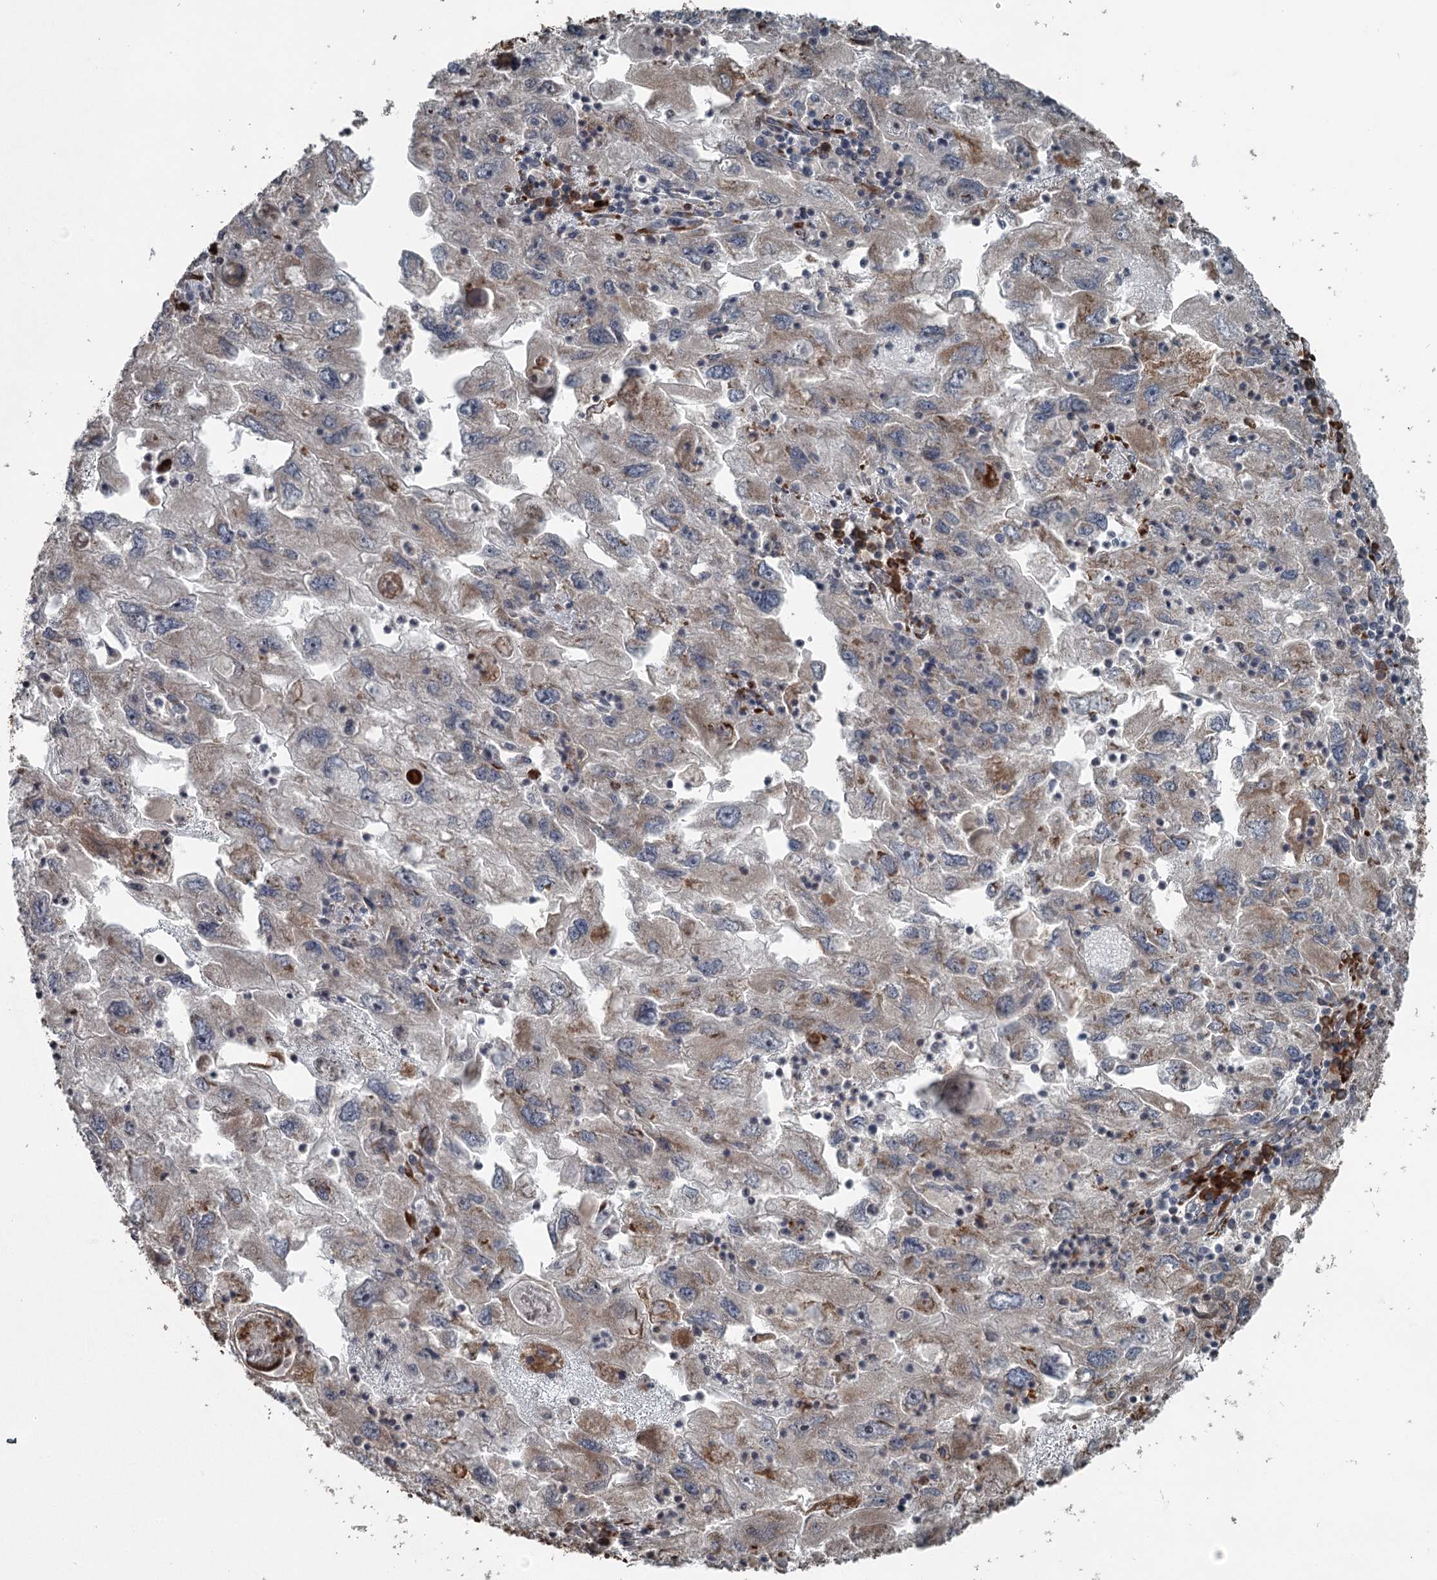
{"staining": {"intensity": "moderate", "quantity": "<25%", "location": "cytoplasmic/membranous"}, "tissue": "endometrial cancer", "cell_type": "Tumor cells", "image_type": "cancer", "snomed": [{"axis": "morphology", "description": "Adenocarcinoma, NOS"}, {"axis": "topography", "description": "Endometrium"}], "caption": "A photomicrograph showing moderate cytoplasmic/membranous staining in approximately <25% of tumor cells in endometrial cancer (adenocarcinoma), as visualized by brown immunohistochemical staining.", "gene": "RASSF8", "patient": {"sex": "female", "age": 49}}